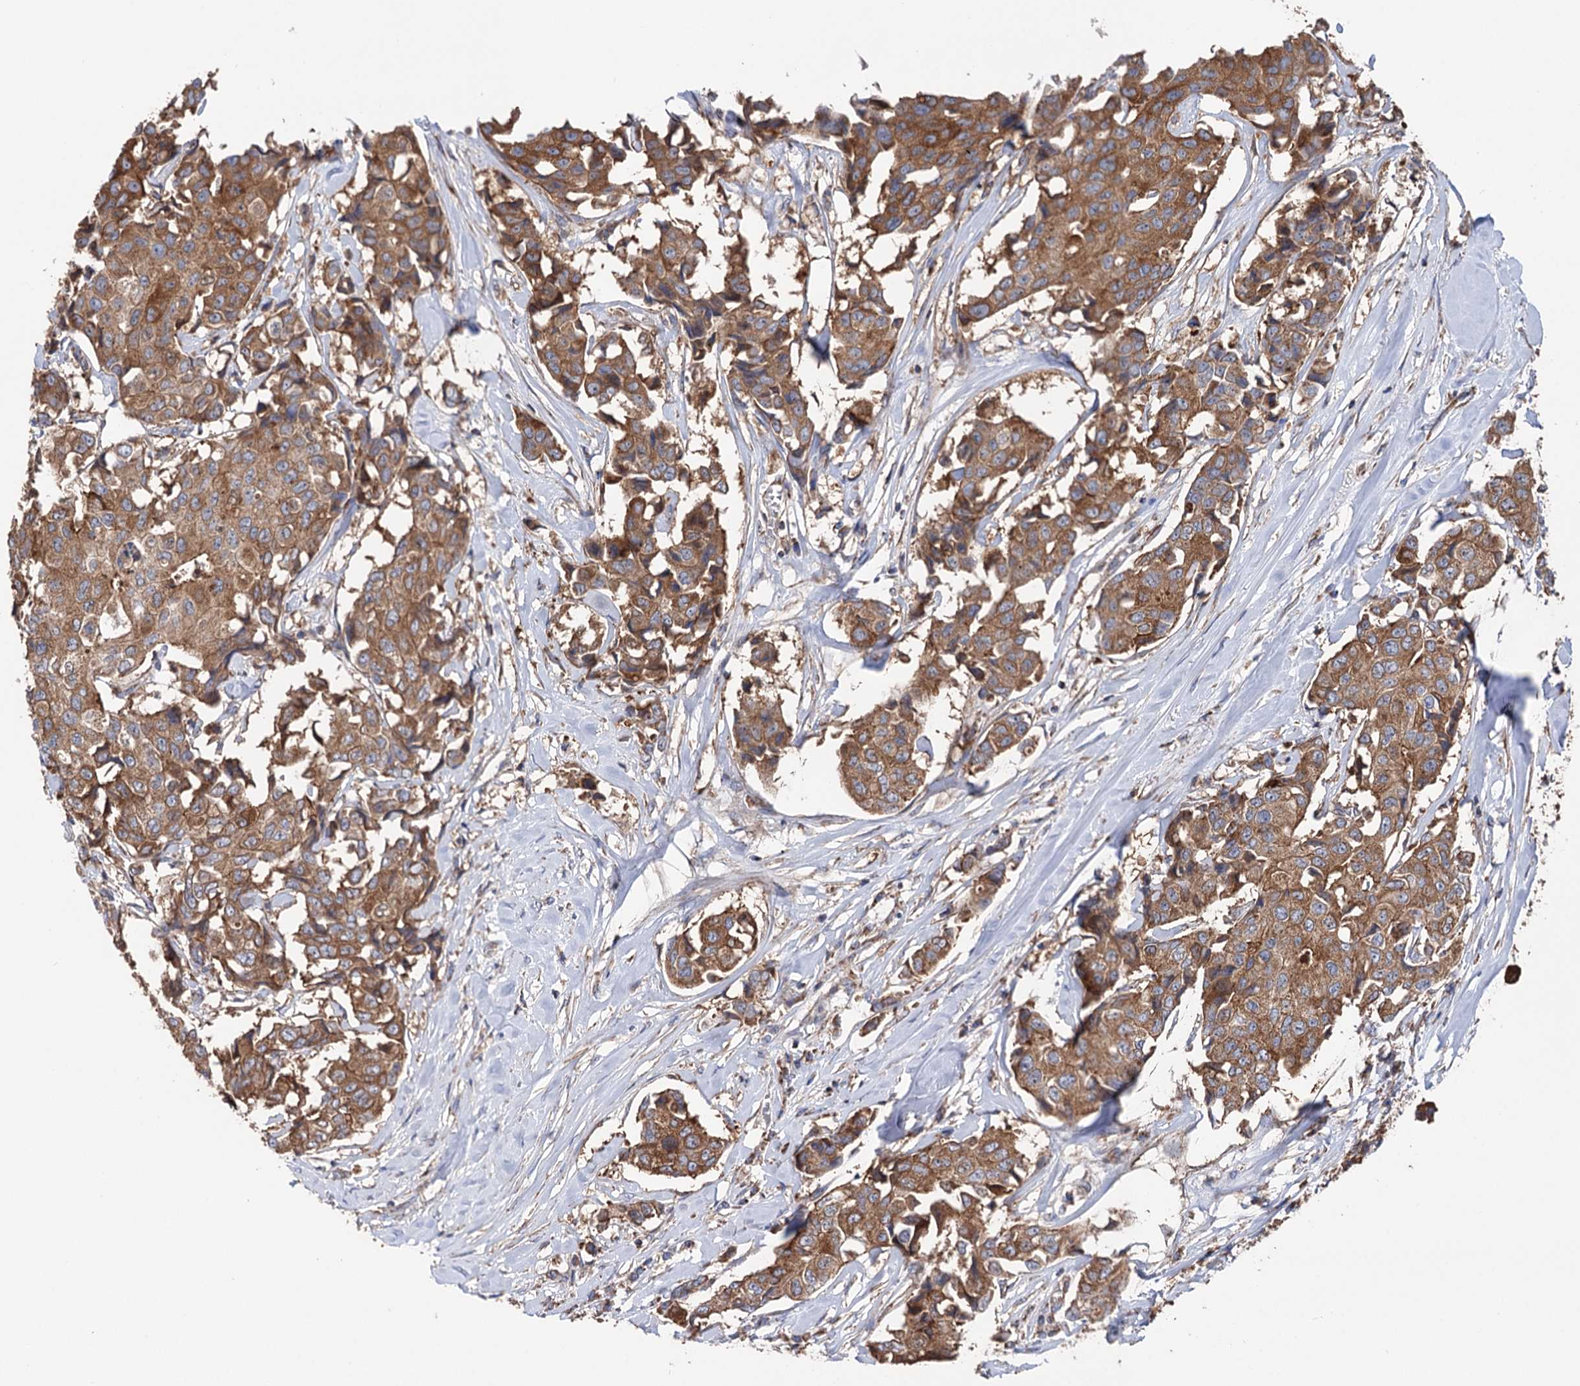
{"staining": {"intensity": "moderate", "quantity": ">75%", "location": "cytoplasmic/membranous"}, "tissue": "breast cancer", "cell_type": "Tumor cells", "image_type": "cancer", "snomed": [{"axis": "morphology", "description": "Duct carcinoma"}, {"axis": "topography", "description": "Breast"}], "caption": "This photomicrograph displays breast cancer stained with immunohistochemistry (IHC) to label a protein in brown. The cytoplasmic/membranous of tumor cells show moderate positivity for the protein. Nuclei are counter-stained blue.", "gene": "SUCLA2", "patient": {"sex": "female", "age": 80}}